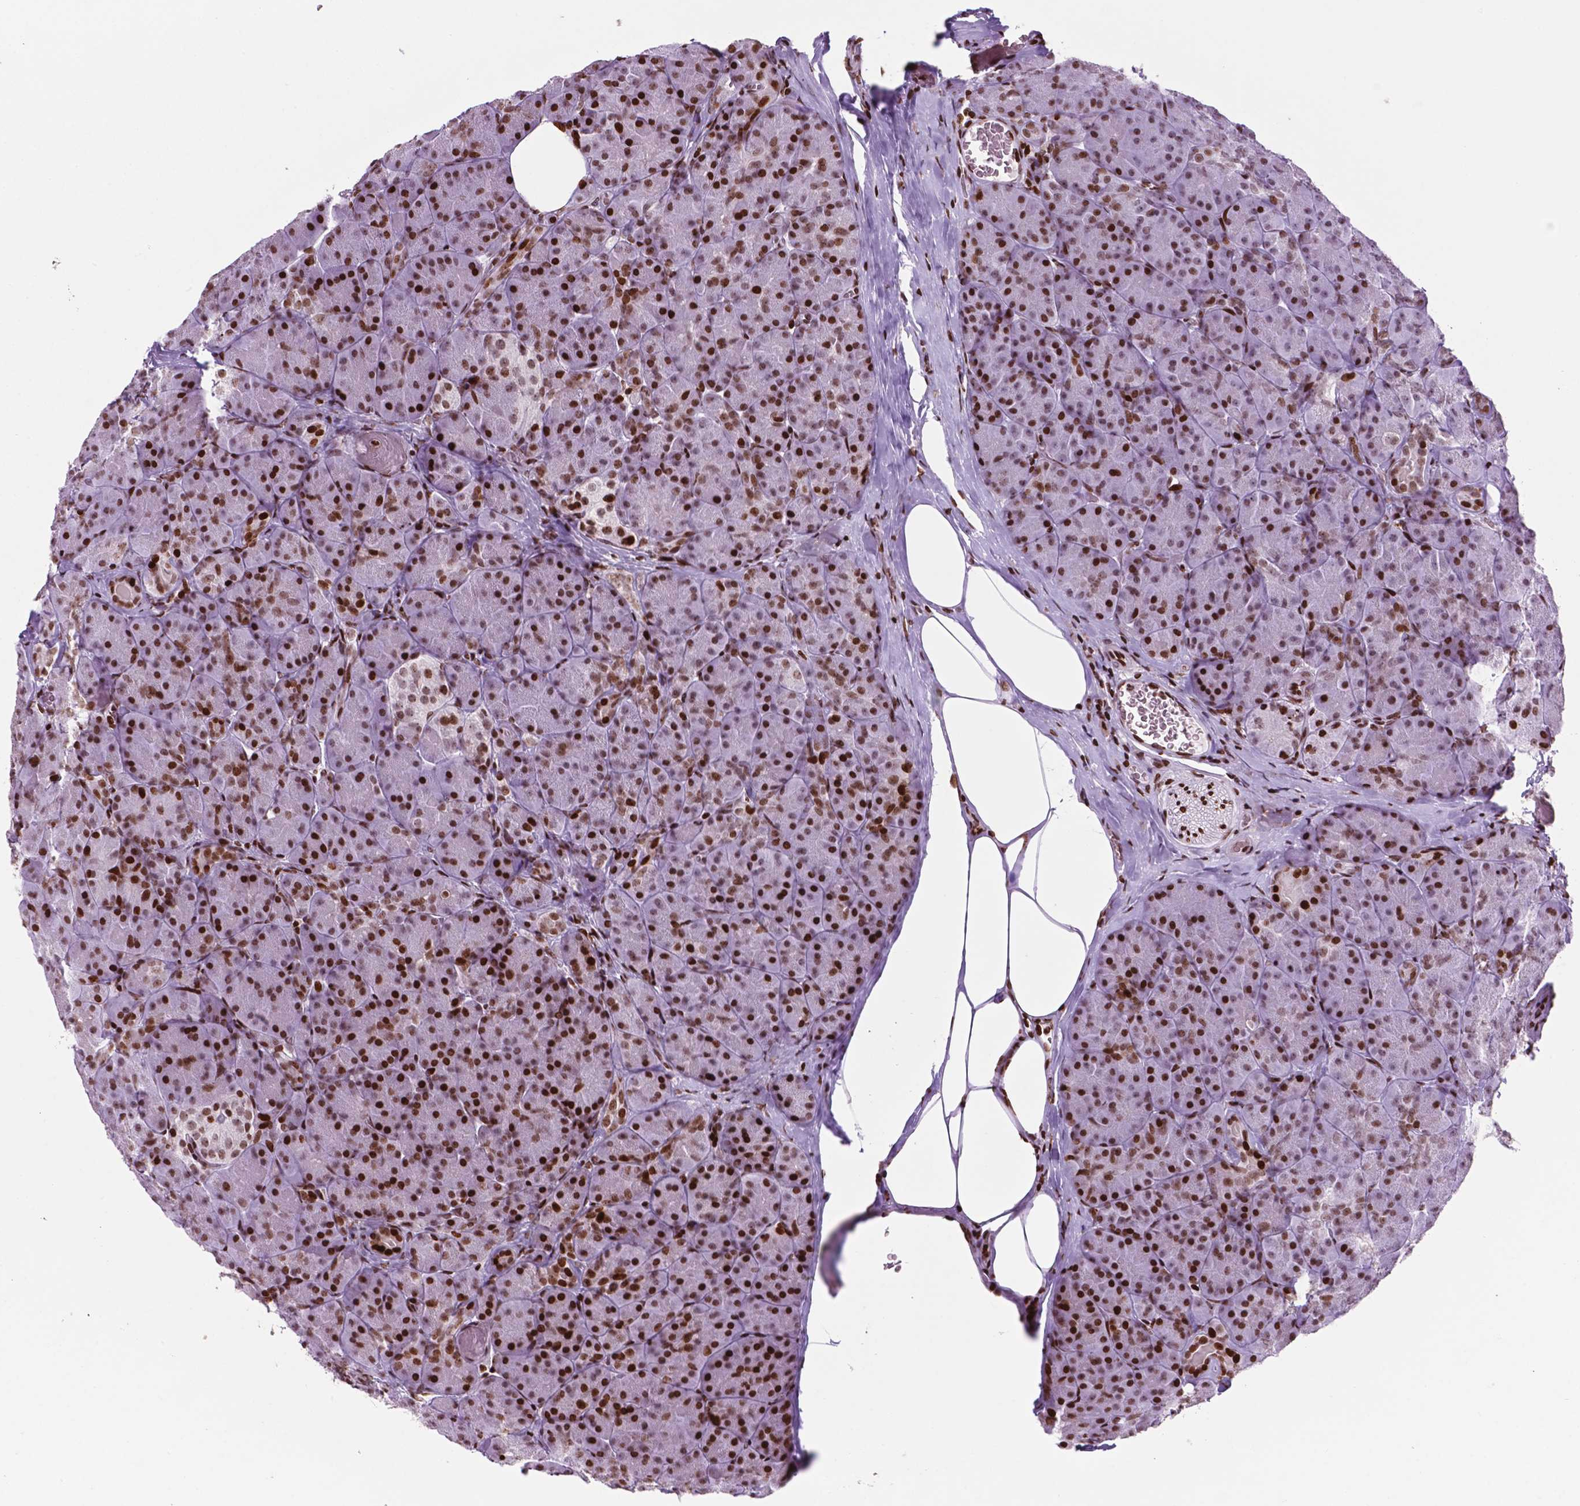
{"staining": {"intensity": "strong", "quantity": ">75%", "location": "nuclear"}, "tissue": "pancreas", "cell_type": "Exocrine glandular cells", "image_type": "normal", "snomed": [{"axis": "morphology", "description": "Normal tissue, NOS"}, {"axis": "topography", "description": "Pancreas"}], "caption": "Protein positivity by IHC demonstrates strong nuclear staining in about >75% of exocrine glandular cells in normal pancreas. Nuclei are stained in blue.", "gene": "TMEM250", "patient": {"sex": "male", "age": 57}}